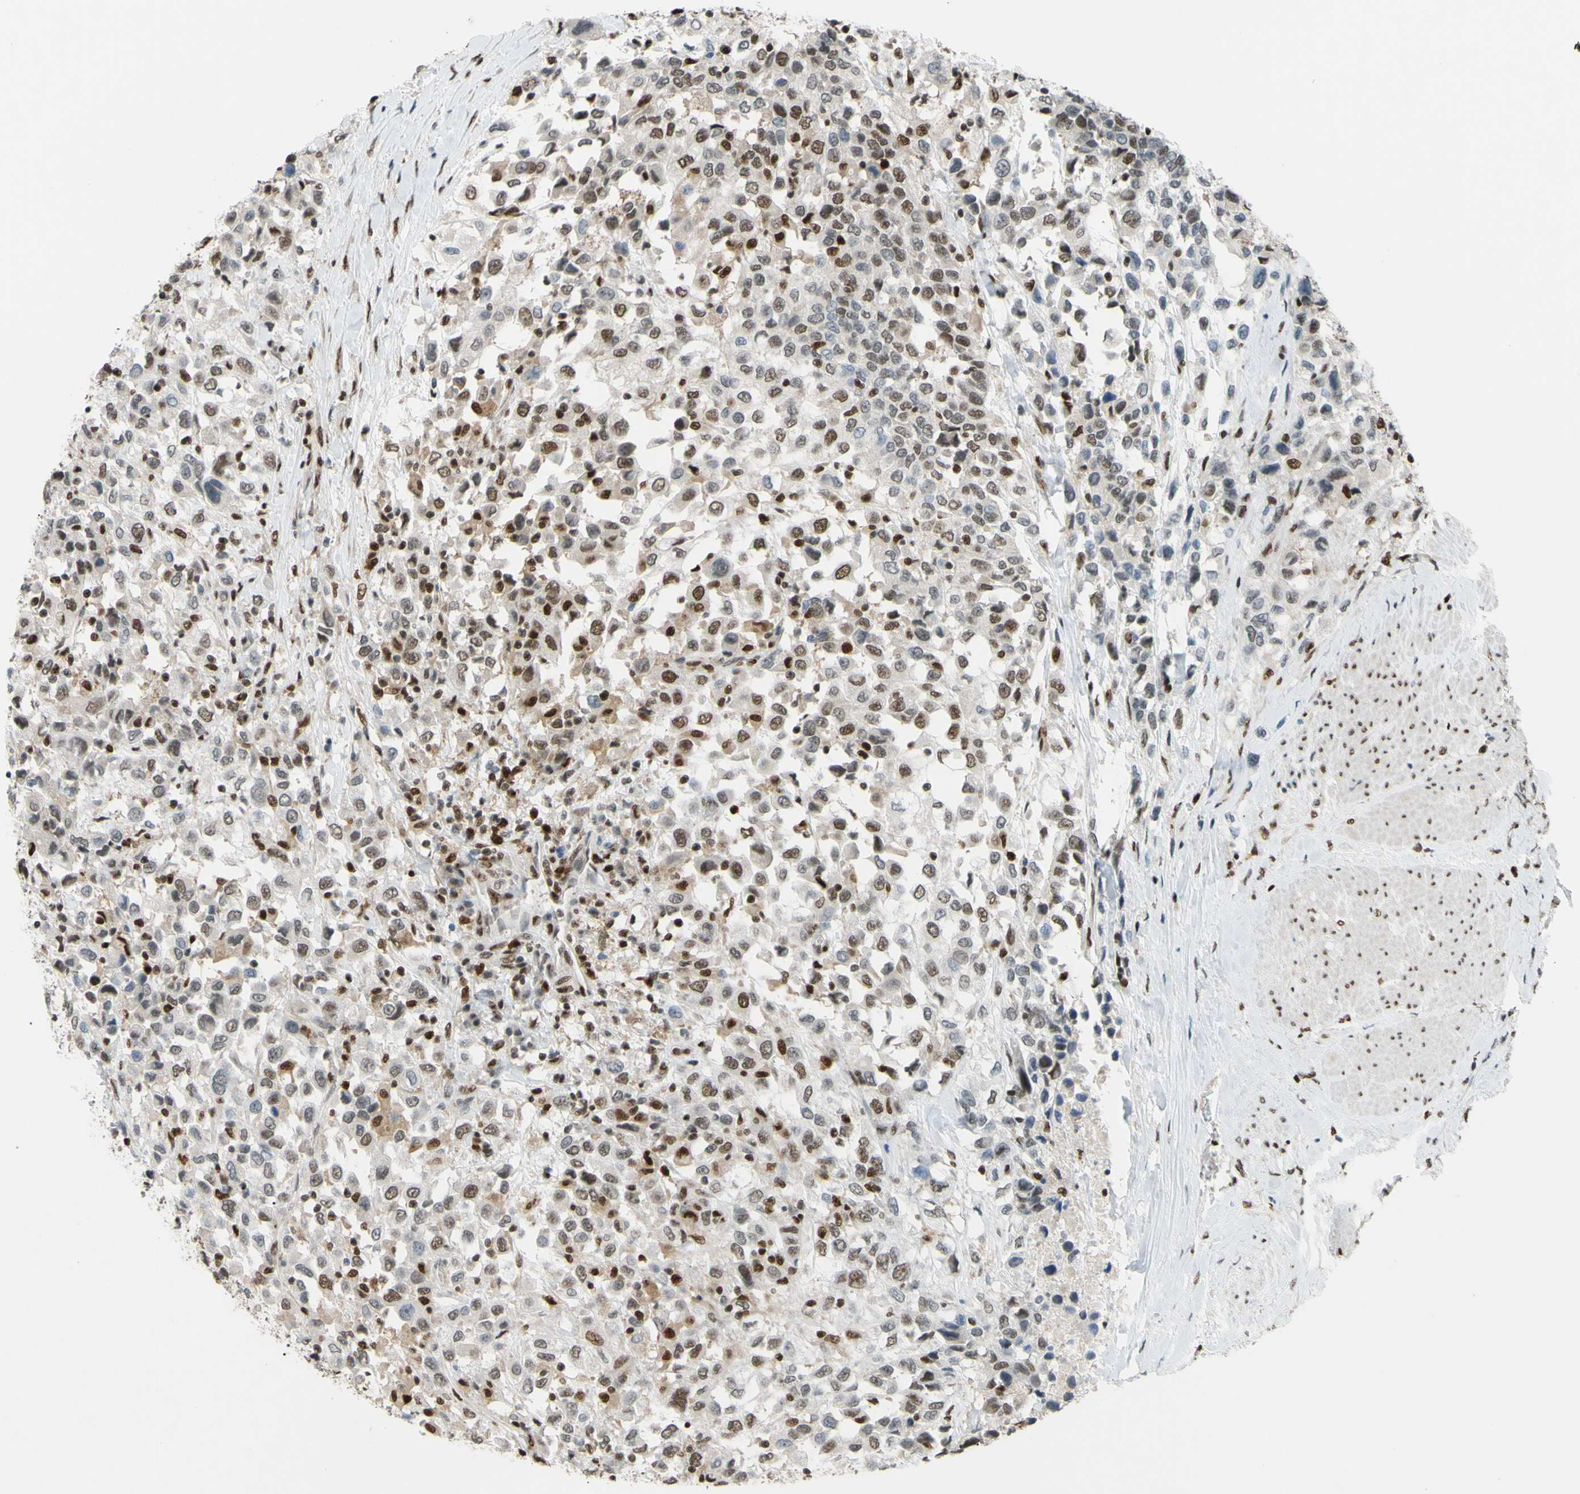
{"staining": {"intensity": "moderate", "quantity": "25%-75%", "location": "nuclear"}, "tissue": "urothelial cancer", "cell_type": "Tumor cells", "image_type": "cancer", "snomed": [{"axis": "morphology", "description": "Urothelial carcinoma, High grade"}, {"axis": "topography", "description": "Urinary bladder"}], "caption": "This is a histology image of immunohistochemistry staining of urothelial cancer, which shows moderate expression in the nuclear of tumor cells.", "gene": "FKBP5", "patient": {"sex": "female", "age": 80}}